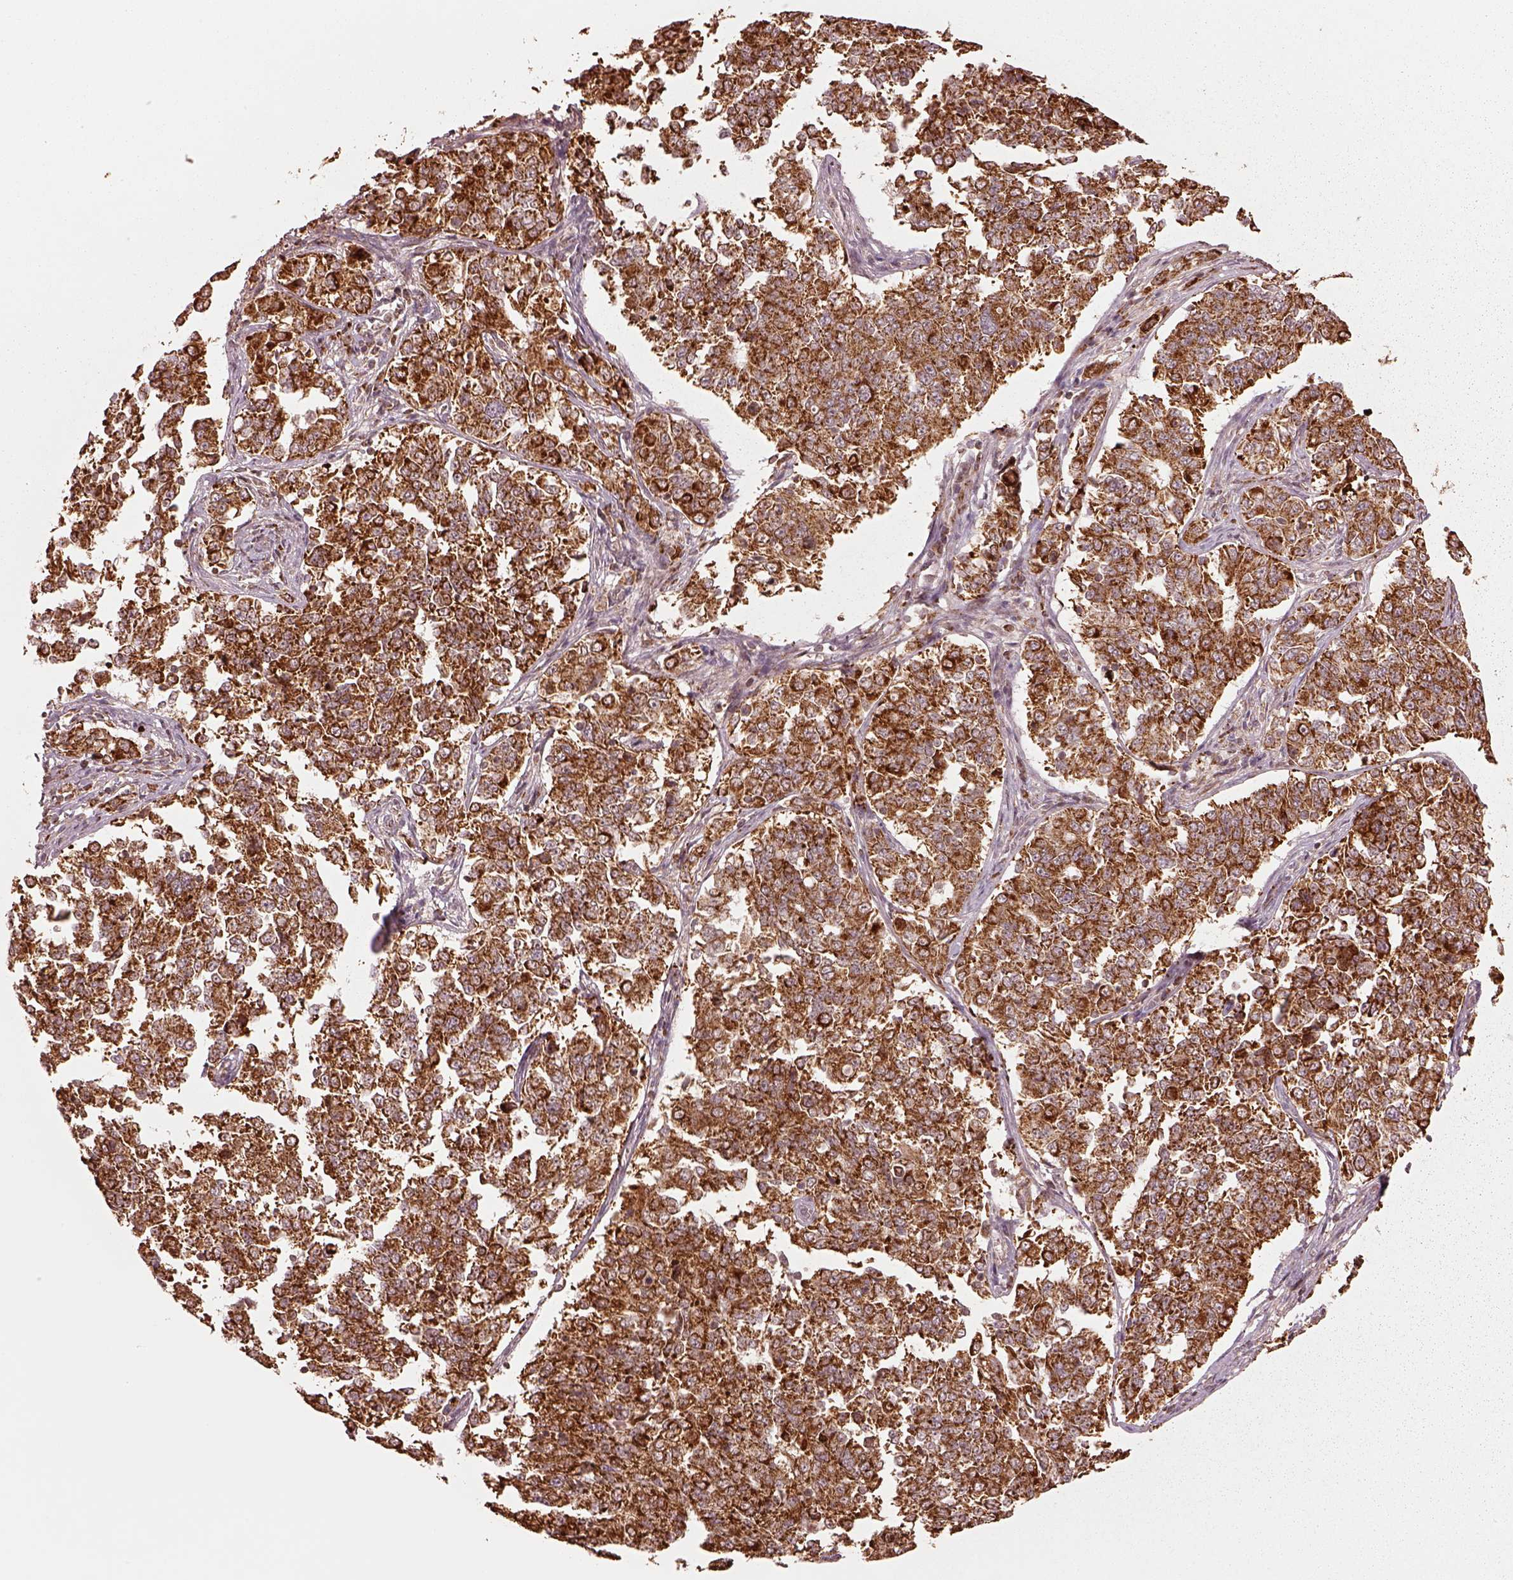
{"staining": {"intensity": "strong", "quantity": ">75%", "location": "cytoplasmic/membranous"}, "tissue": "endometrial cancer", "cell_type": "Tumor cells", "image_type": "cancer", "snomed": [{"axis": "morphology", "description": "Adenocarcinoma, NOS"}, {"axis": "topography", "description": "Endometrium"}], "caption": "Adenocarcinoma (endometrial) stained with immunohistochemistry exhibits strong cytoplasmic/membranous staining in approximately >75% of tumor cells. (DAB IHC, brown staining for protein, blue staining for nuclei).", "gene": "SEL1L3", "patient": {"sex": "female", "age": 43}}